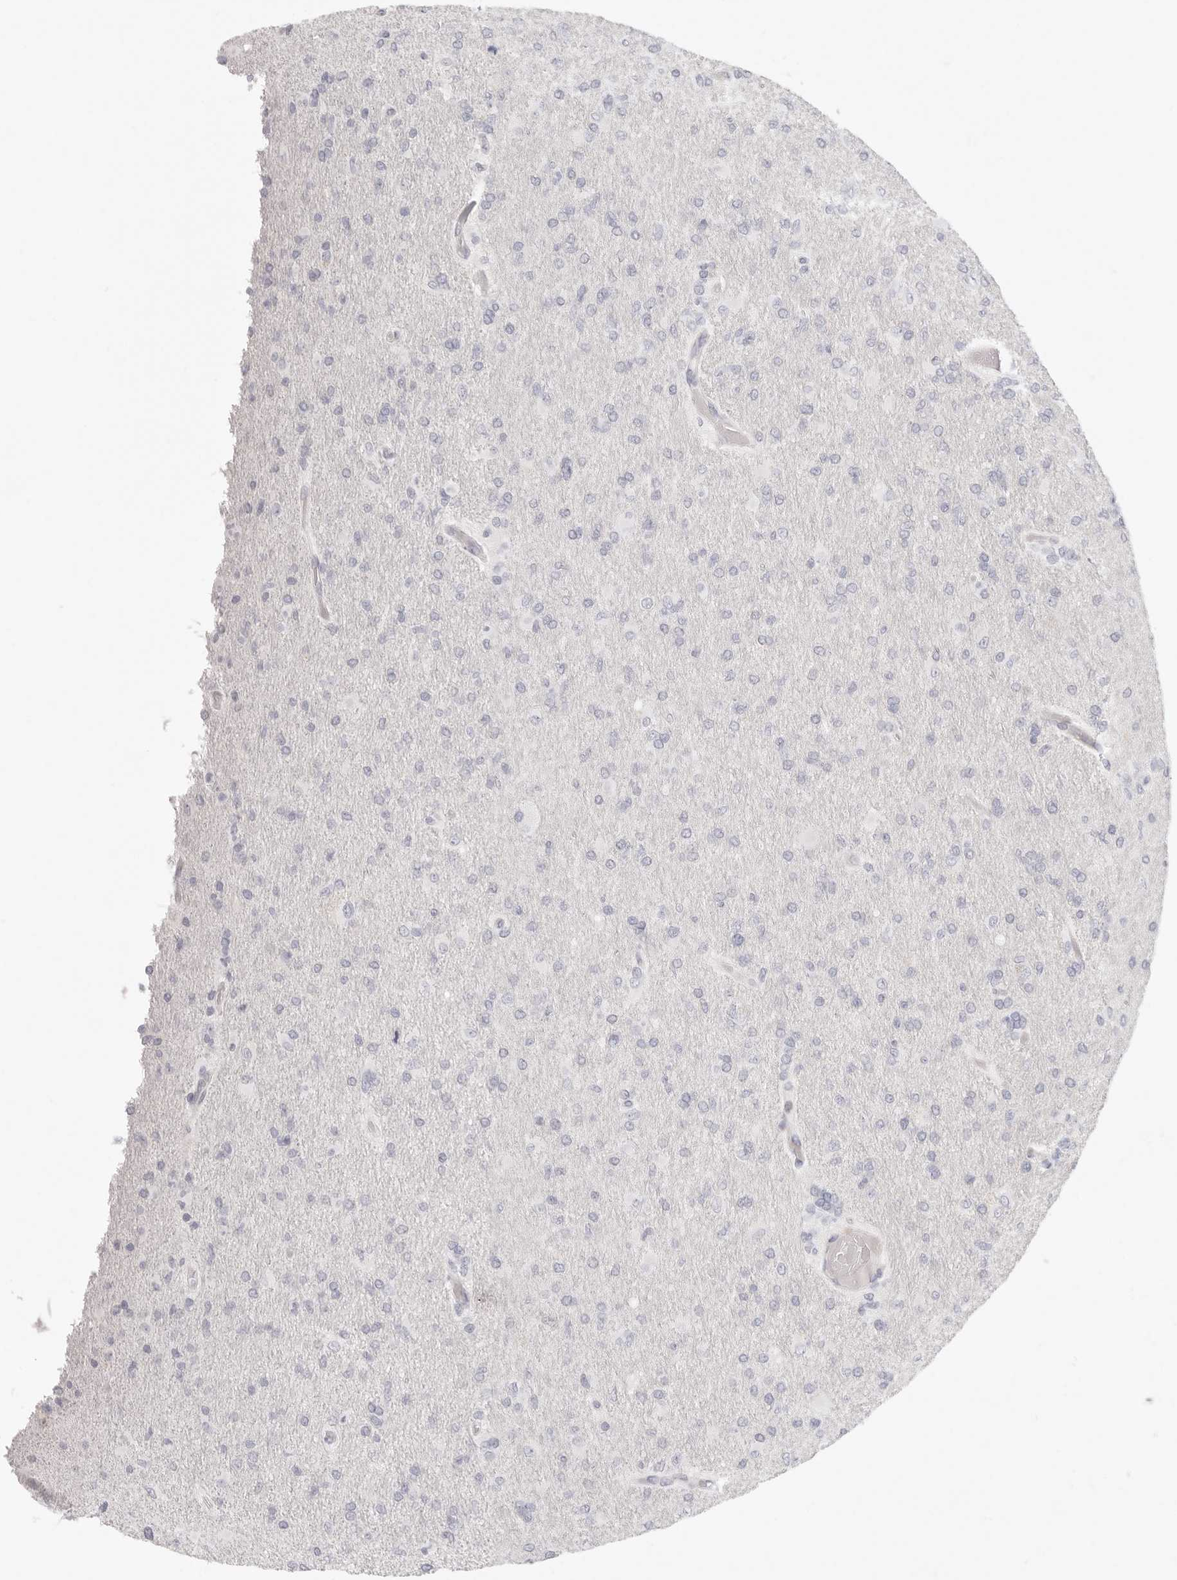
{"staining": {"intensity": "negative", "quantity": "none", "location": "none"}, "tissue": "glioma", "cell_type": "Tumor cells", "image_type": "cancer", "snomed": [{"axis": "morphology", "description": "Glioma, malignant, High grade"}, {"axis": "topography", "description": "Cerebral cortex"}], "caption": "High power microscopy image of an immunohistochemistry micrograph of glioma, revealing no significant positivity in tumor cells.", "gene": "RXFP1", "patient": {"sex": "female", "age": 36}}